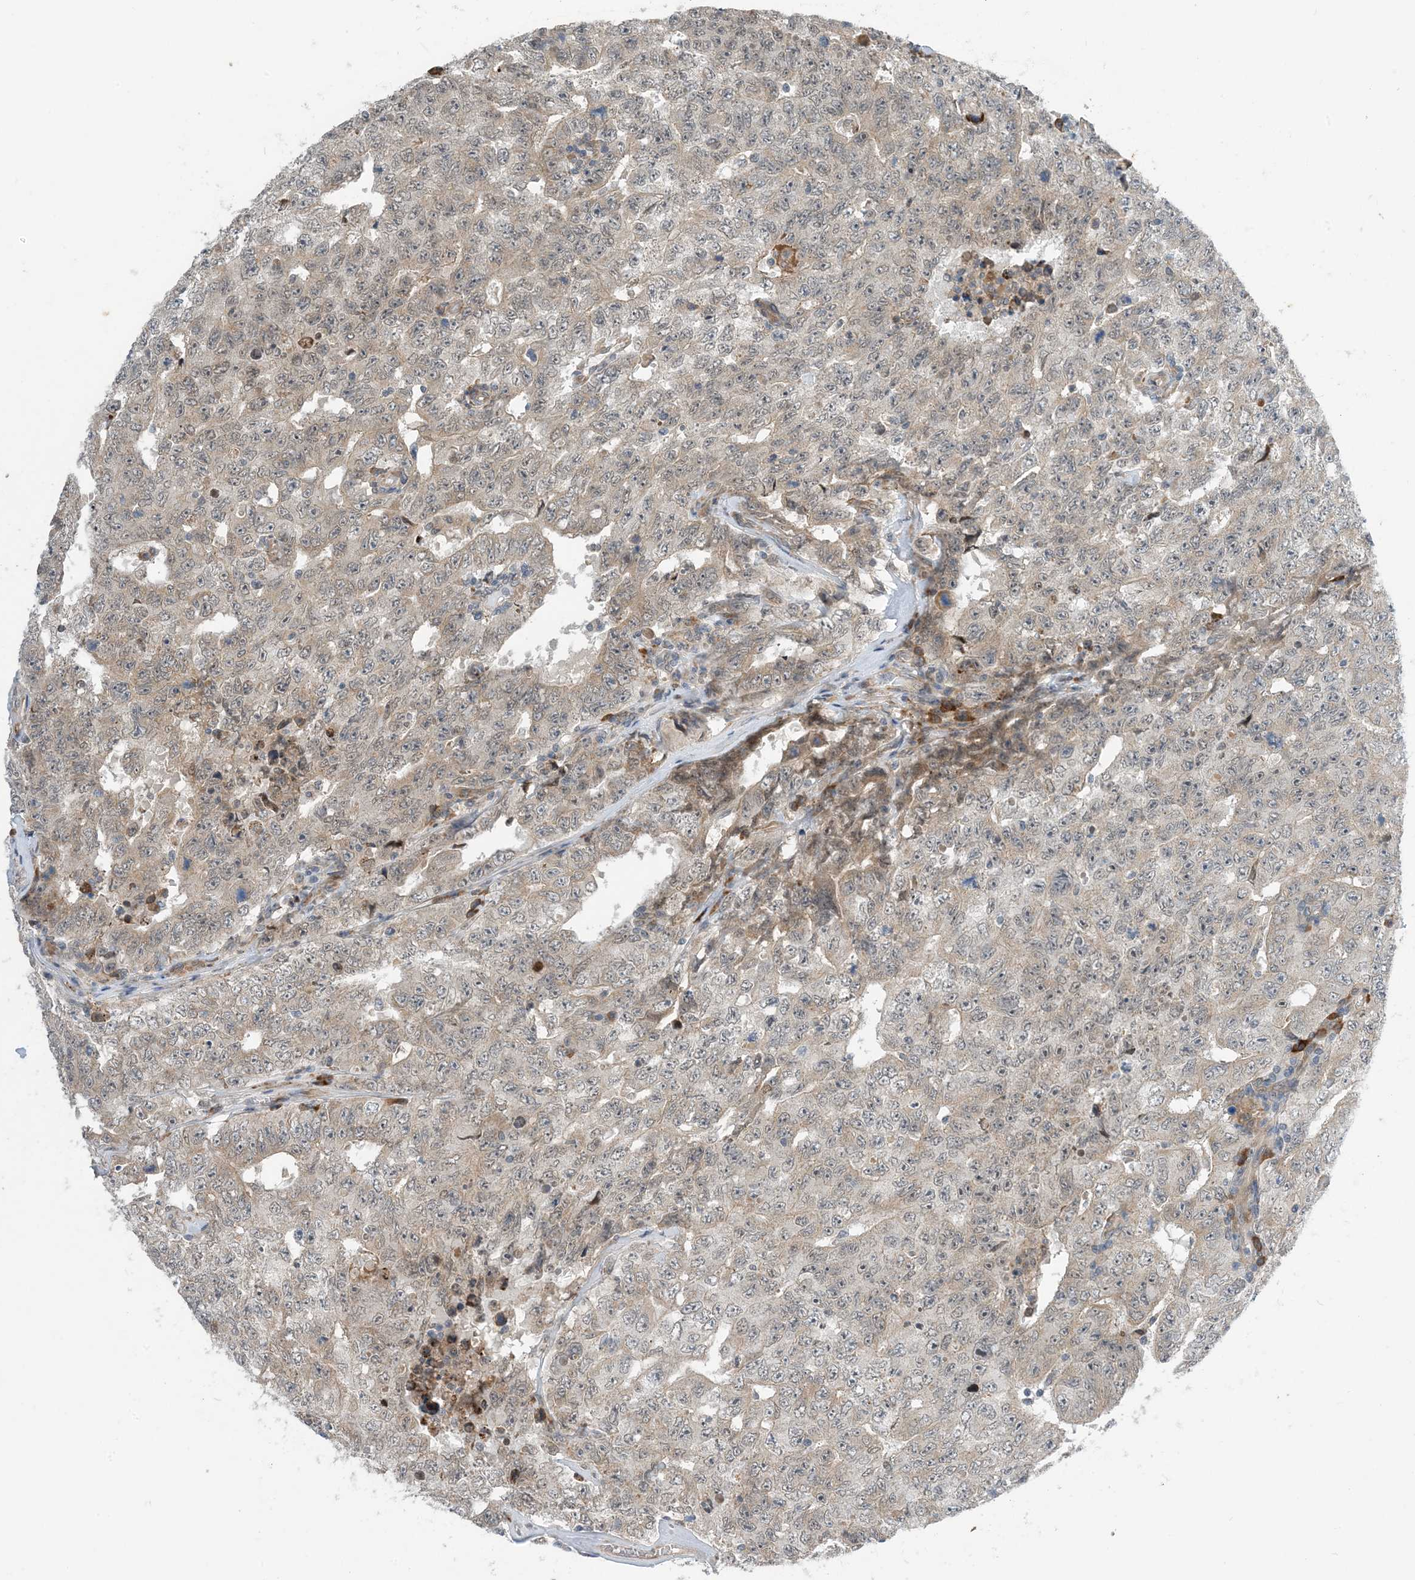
{"staining": {"intensity": "weak", "quantity": "25%-75%", "location": "cytoplasmic/membranous"}, "tissue": "testis cancer", "cell_type": "Tumor cells", "image_type": "cancer", "snomed": [{"axis": "morphology", "description": "Carcinoma, Embryonal, NOS"}, {"axis": "topography", "description": "Testis"}], "caption": "Immunohistochemistry image of testis cancer (embryonal carcinoma) stained for a protein (brown), which demonstrates low levels of weak cytoplasmic/membranous positivity in approximately 25%-75% of tumor cells.", "gene": "PHOSPHO2", "patient": {"sex": "male", "age": 26}}